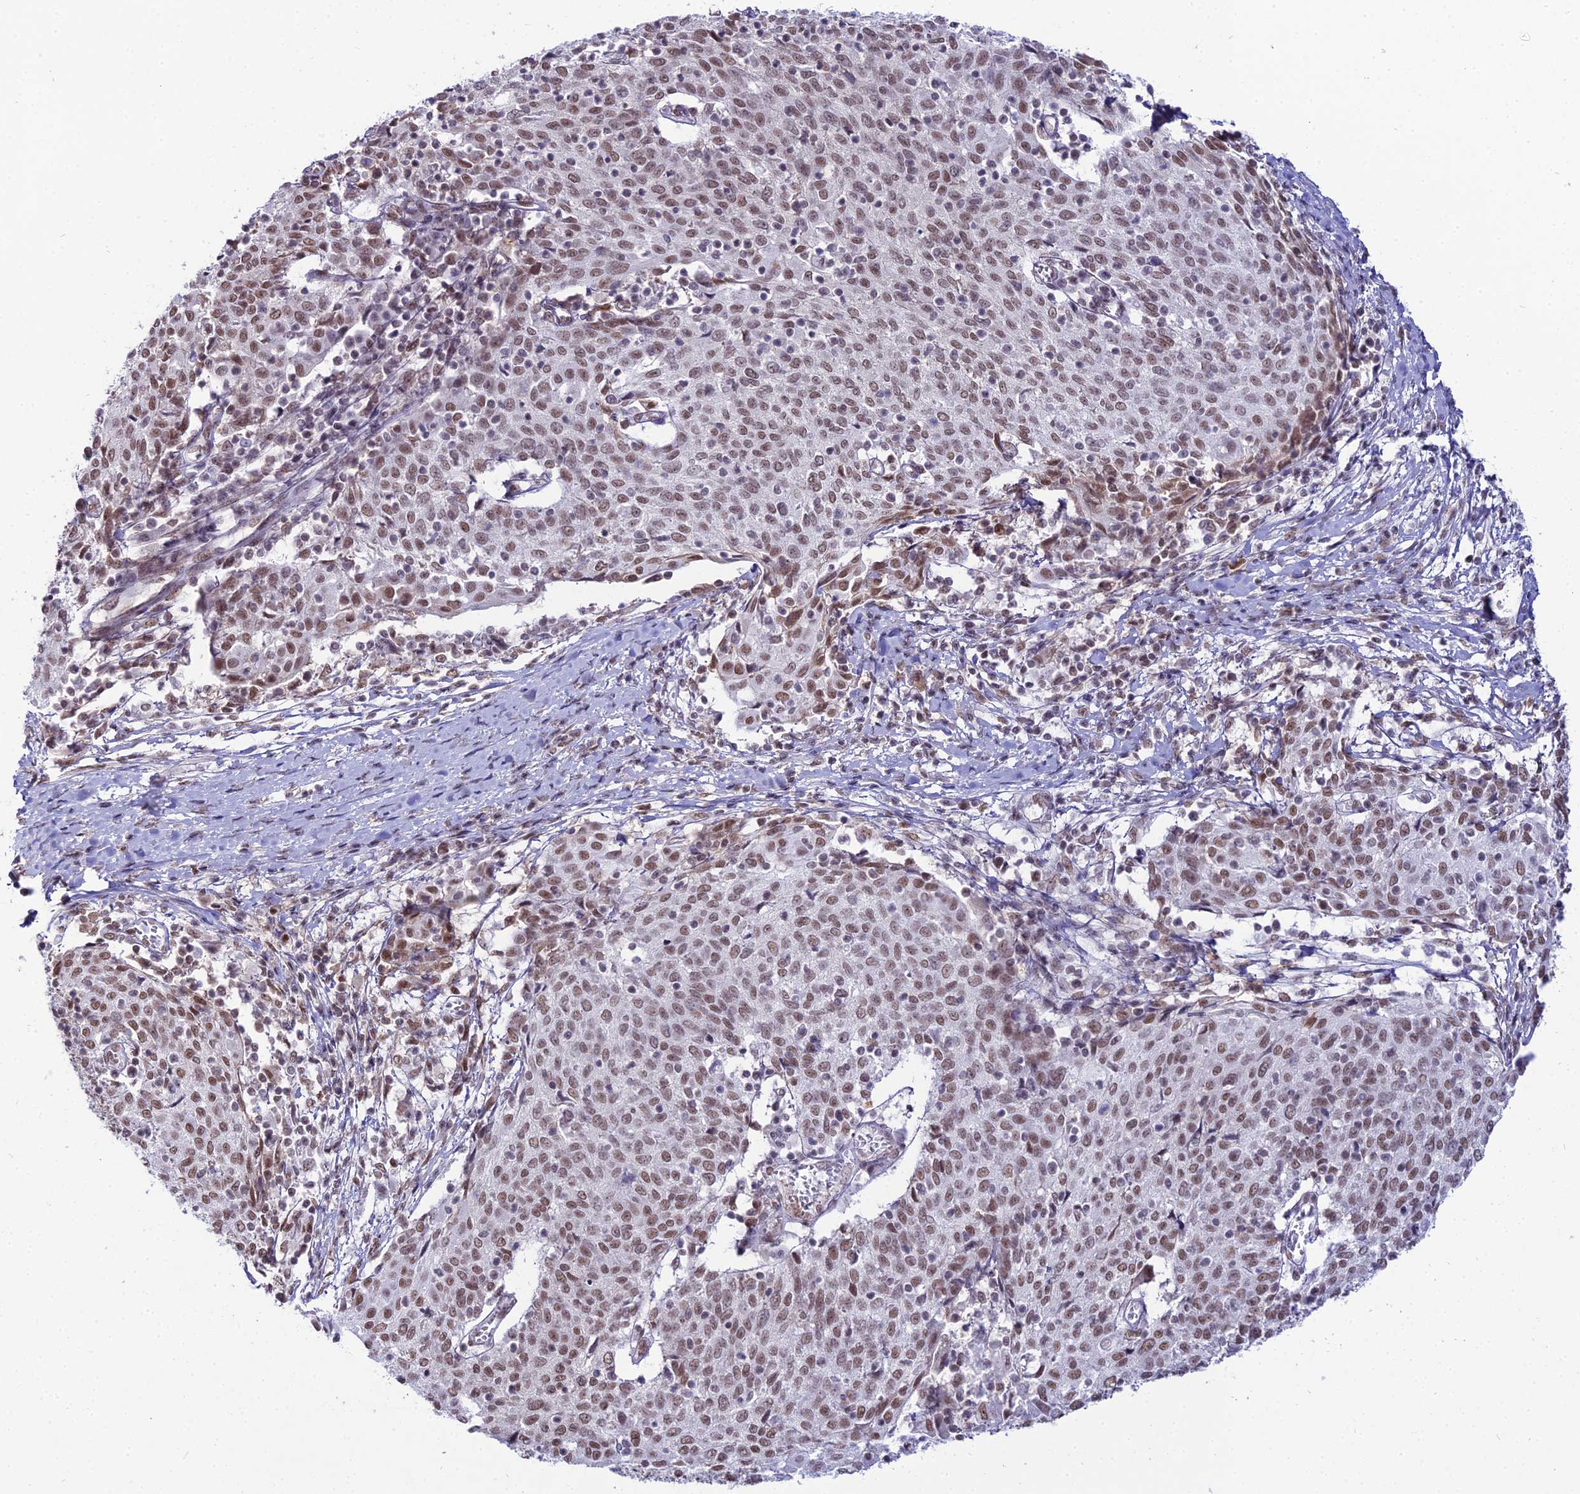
{"staining": {"intensity": "moderate", "quantity": ">75%", "location": "nuclear"}, "tissue": "cervical cancer", "cell_type": "Tumor cells", "image_type": "cancer", "snomed": [{"axis": "morphology", "description": "Squamous cell carcinoma, NOS"}, {"axis": "topography", "description": "Cervix"}], "caption": "Tumor cells exhibit medium levels of moderate nuclear positivity in approximately >75% of cells in cervical cancer (squamous cell carcinoma).", "gene": "RBM12", "patient": {"sex": "female", "age": 52}}